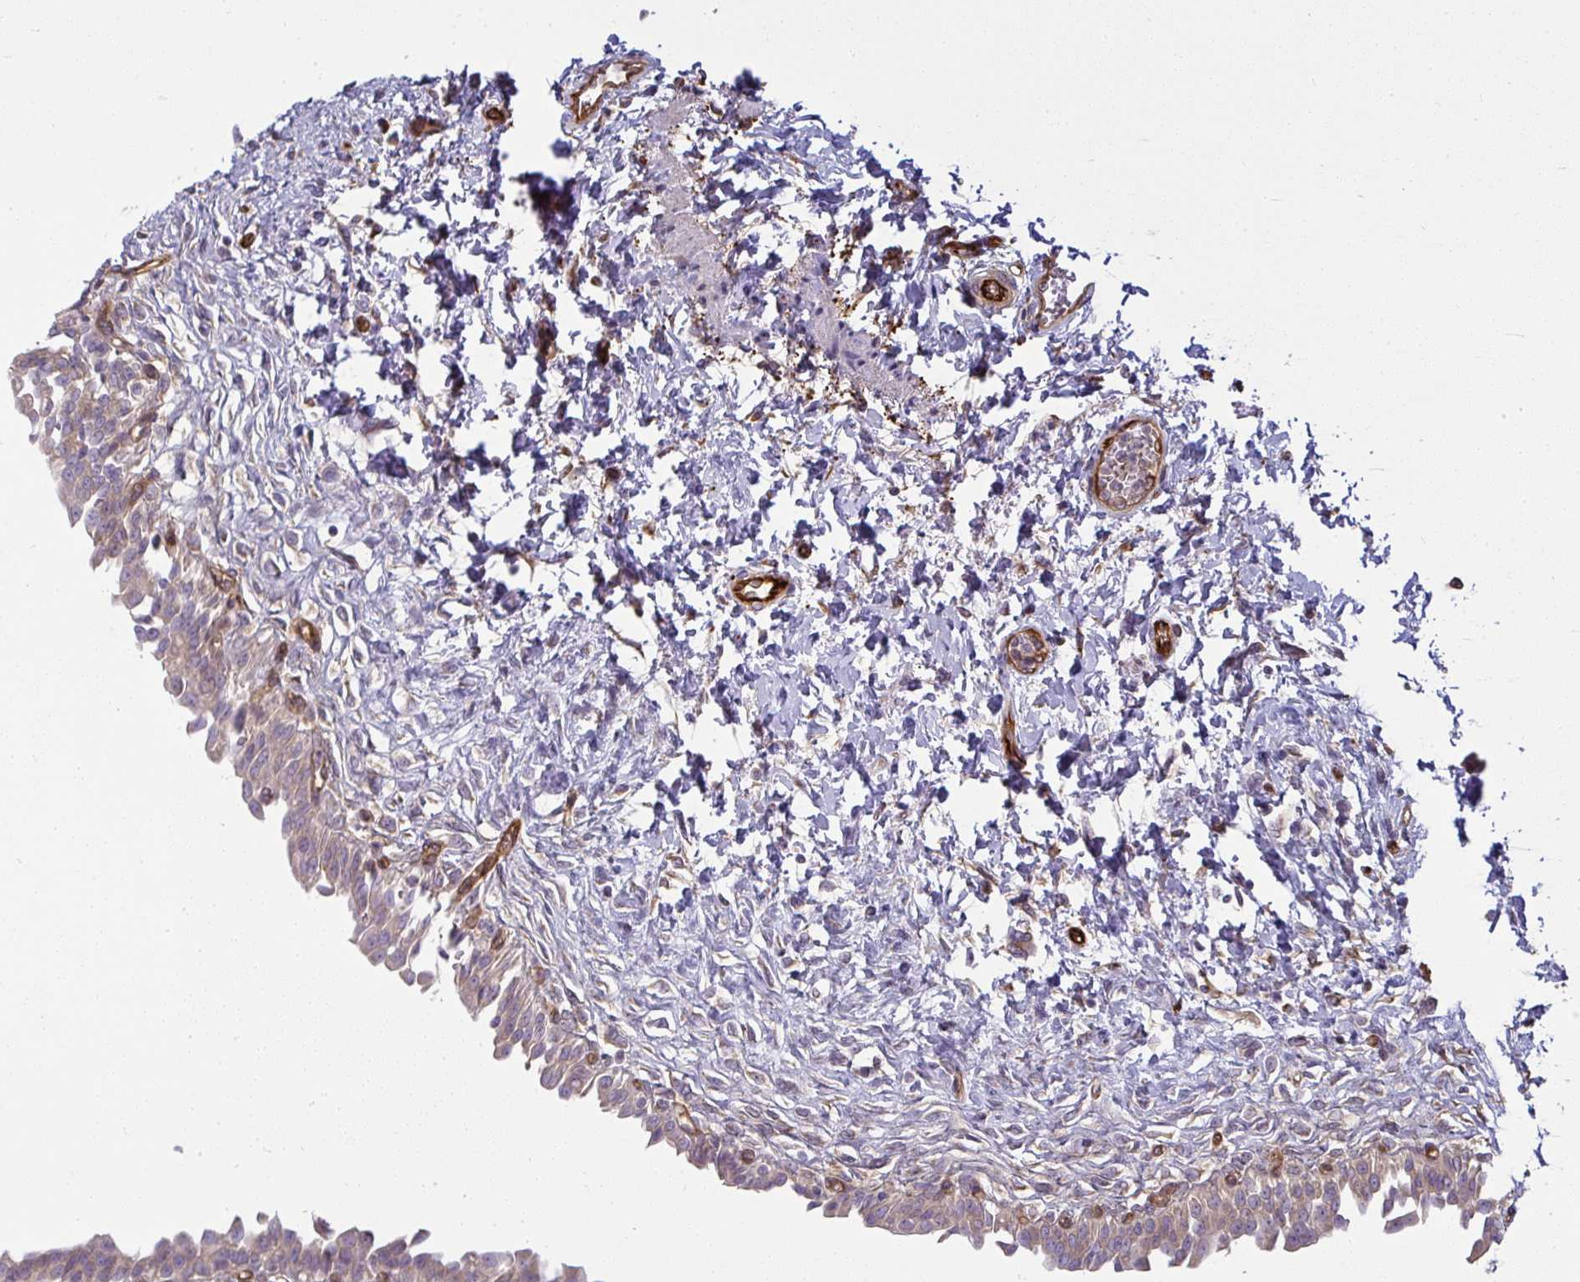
{"staining": {"intensity": "weak", "quantity": "<25%", "location": "cytoplasmic/membranous"}, "tissue": "urinary bladder", "cell_type": "Urothelial cells", "image_type": "normal", "snomed": [{"axis": "morphology", "description": "Normal tissue, NOS"}, {"axis": "topography", "description": "Urinary bladder"}], "caption": "This image is of normal urinary bladder stained with immunohistochemistry (IHC) to label a protein in brown with the nuclei are counter-stained blue. There is no expression in urothelial cells.", "gene": "IFIT3", "patient": {"sex": "male", "age": 37}}